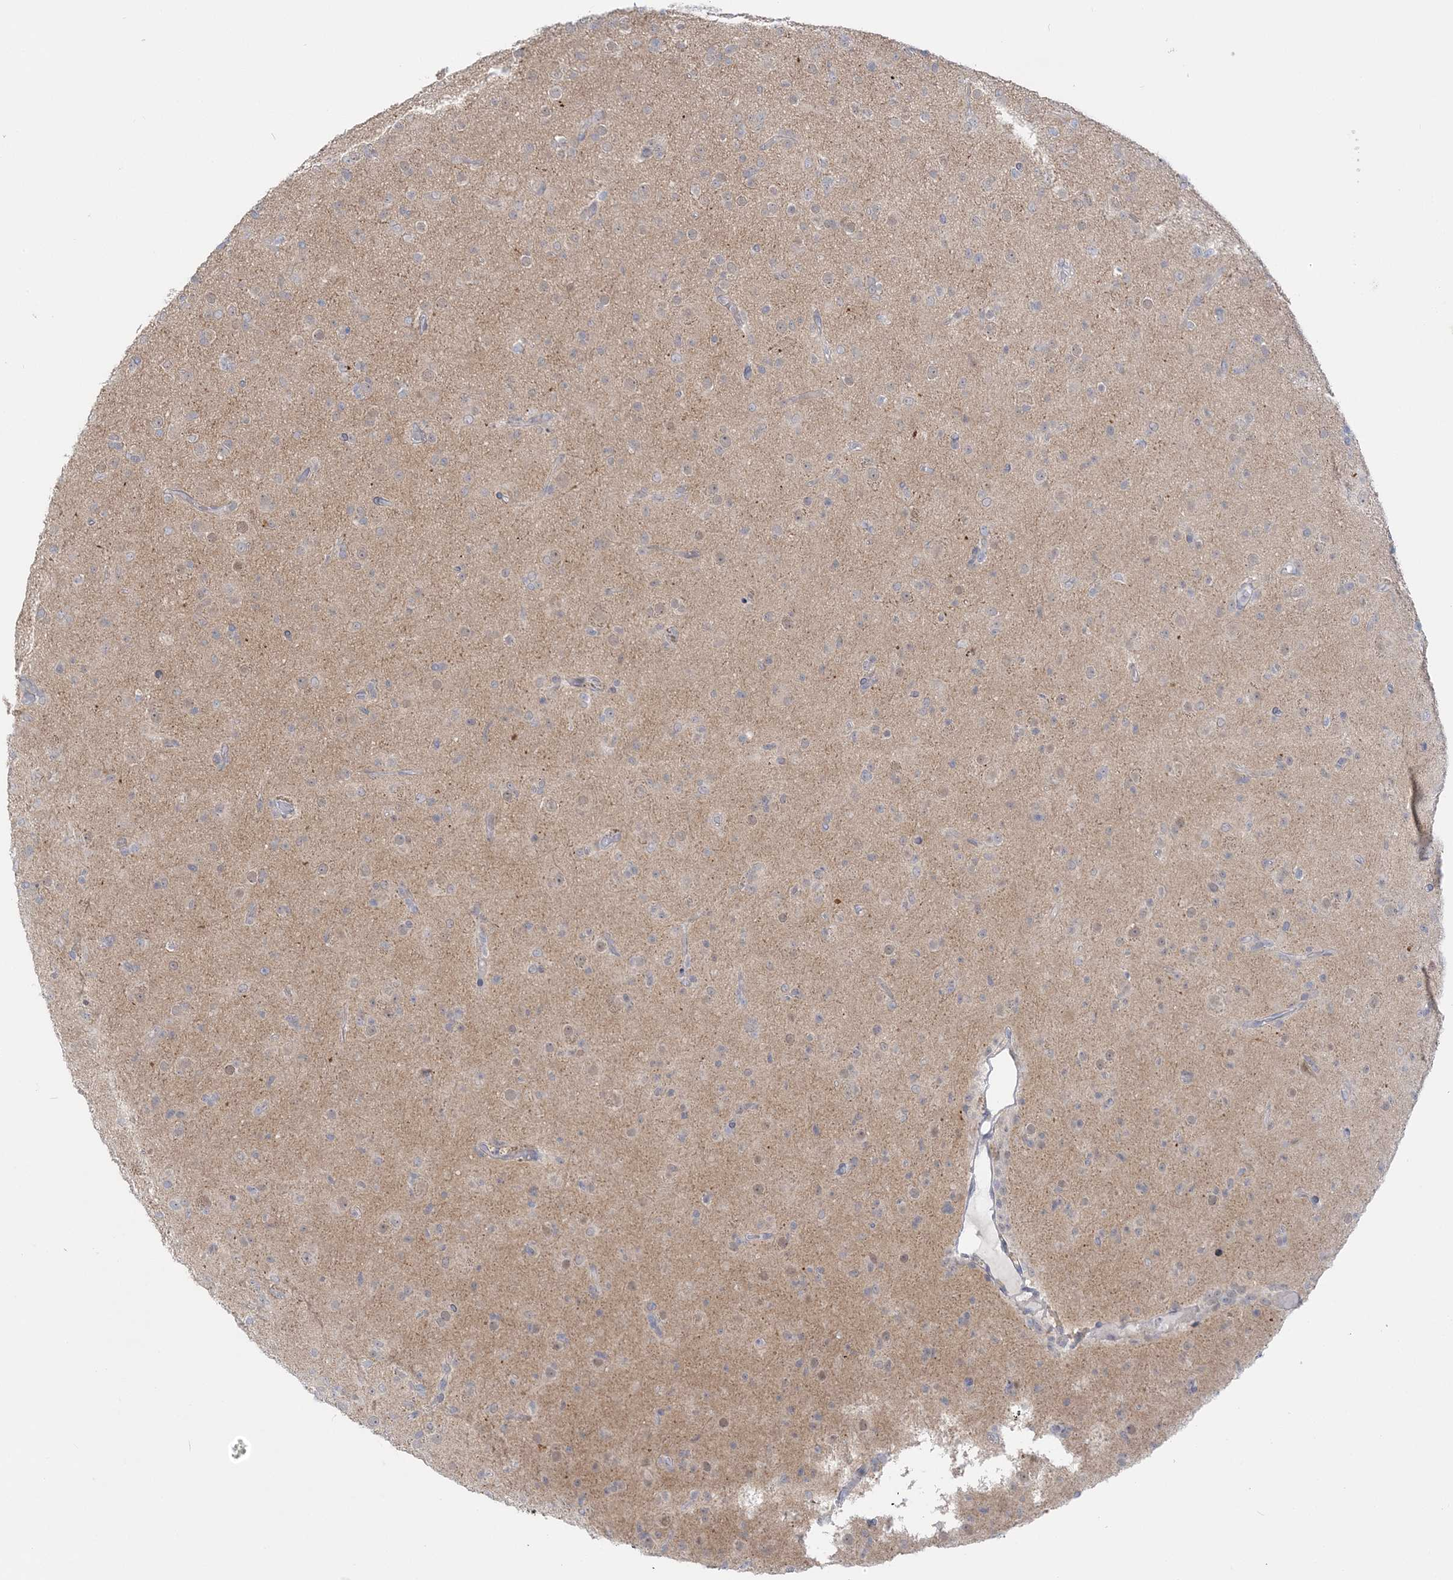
{"staining": {"intensity": "negative", "quantity": "none", "location": "none"}, "tissue": "glioma", "cell_type": "Tumor cells", "image_type": "cancer", "snomed": [{"axis": "morphology", "description": "Glioma, malignant, Low grade"}, {"axis": "topography", "description": "Brain"}], "caption": "Tumor cells show no significant protein positivity in glioma.", "gene": "THADA", "patient": {"sex": "male", "age": 65}}